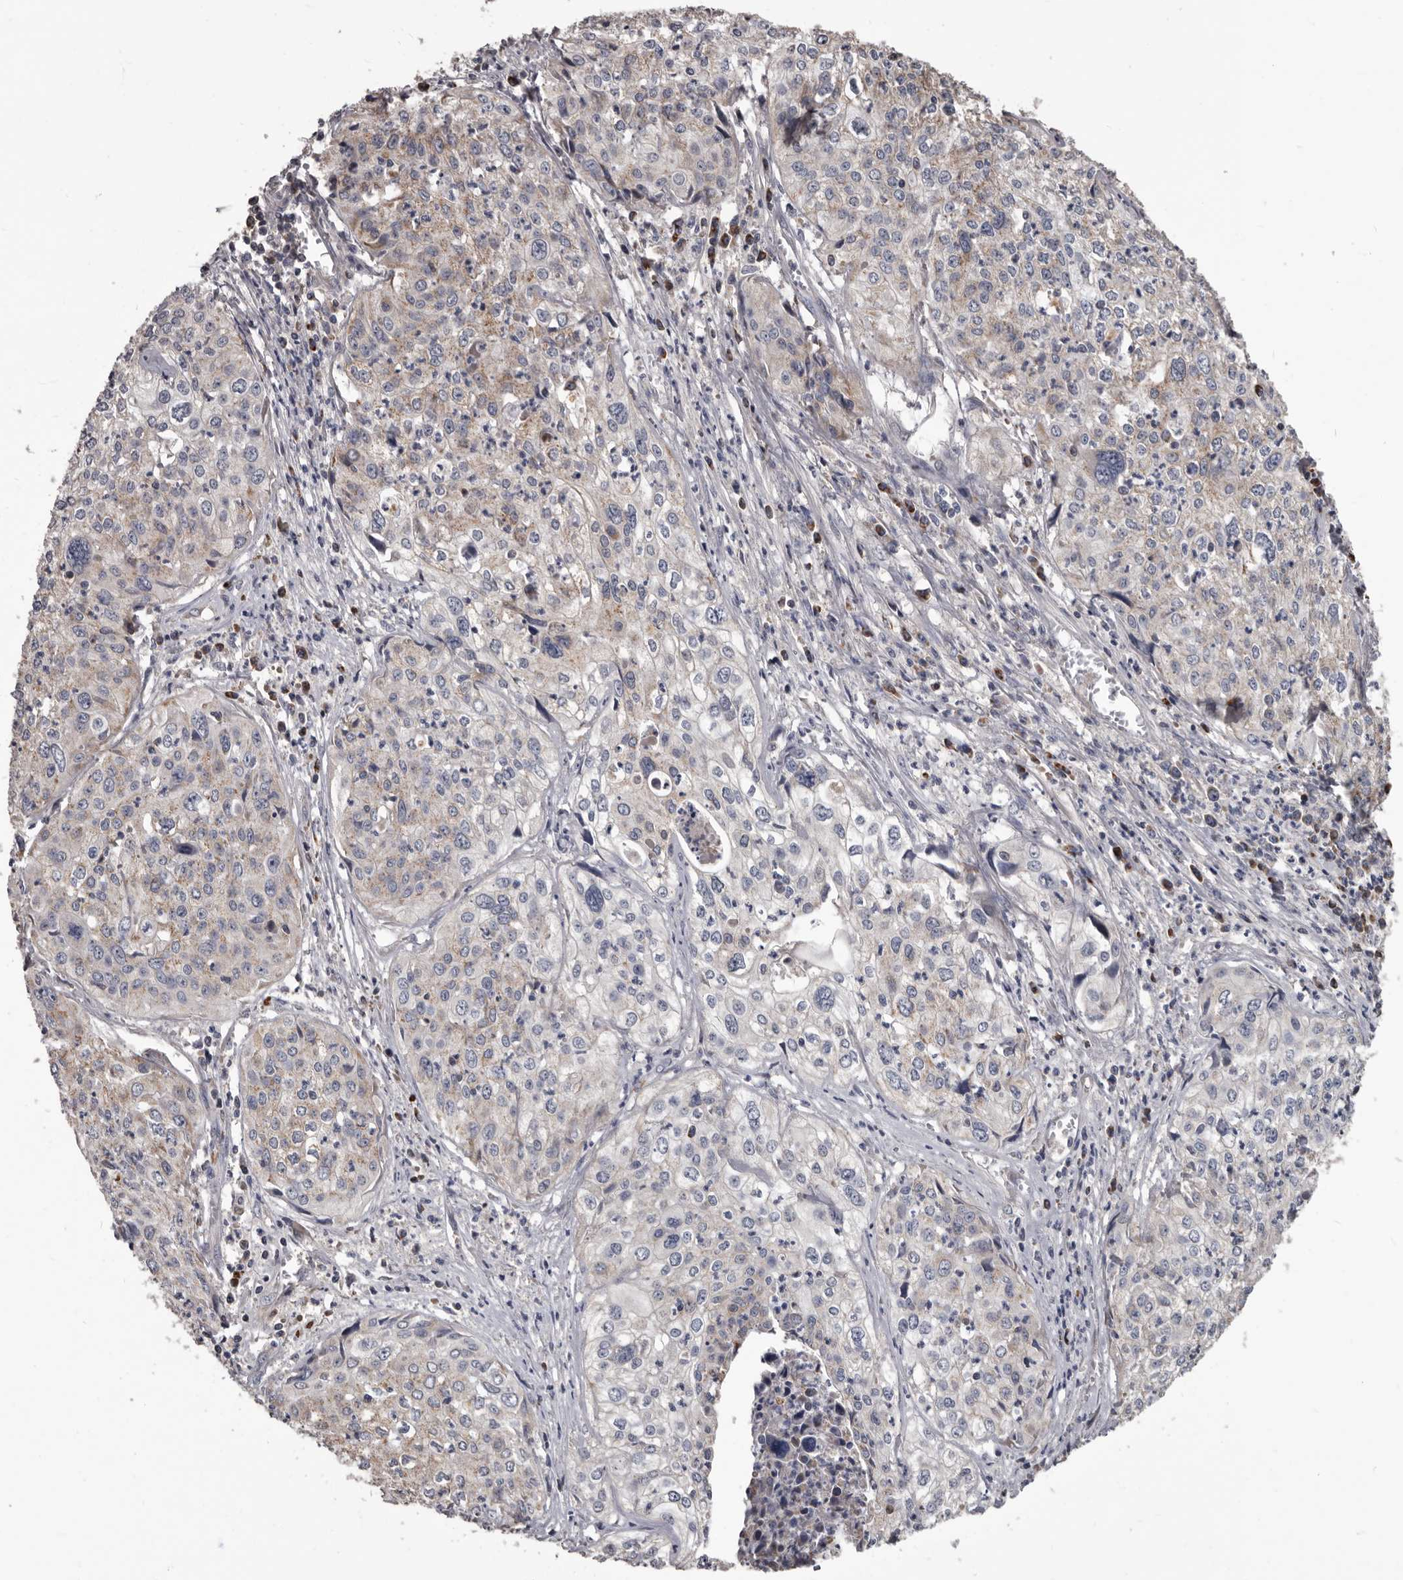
{"staining": {"intensity": "weak", "quantity": "25%-75%", "location": "cytoplasmic/membranous"}, "tissue": "cervical cancer", "cell_type": "Tumor cells", "image_type": "cancer", "snomed": [{"axis": "morphology", "description": "Squamous cell carcinoma, NOS"}, {"axis": "topography", "description": "Cervix"}], "caption": "Immunohistochemical staining of human cervical cancer exhibits weak cytoplasmic/membranous protein expression in about 25%-75% of tumor cells. The protein is stained brown, and the nuclei are stained in blue (DAB IHC with brightfield microscopy, high magnification).", "gene": "ALDH5A1", "patient": {"sex": "female", "age": 31}}